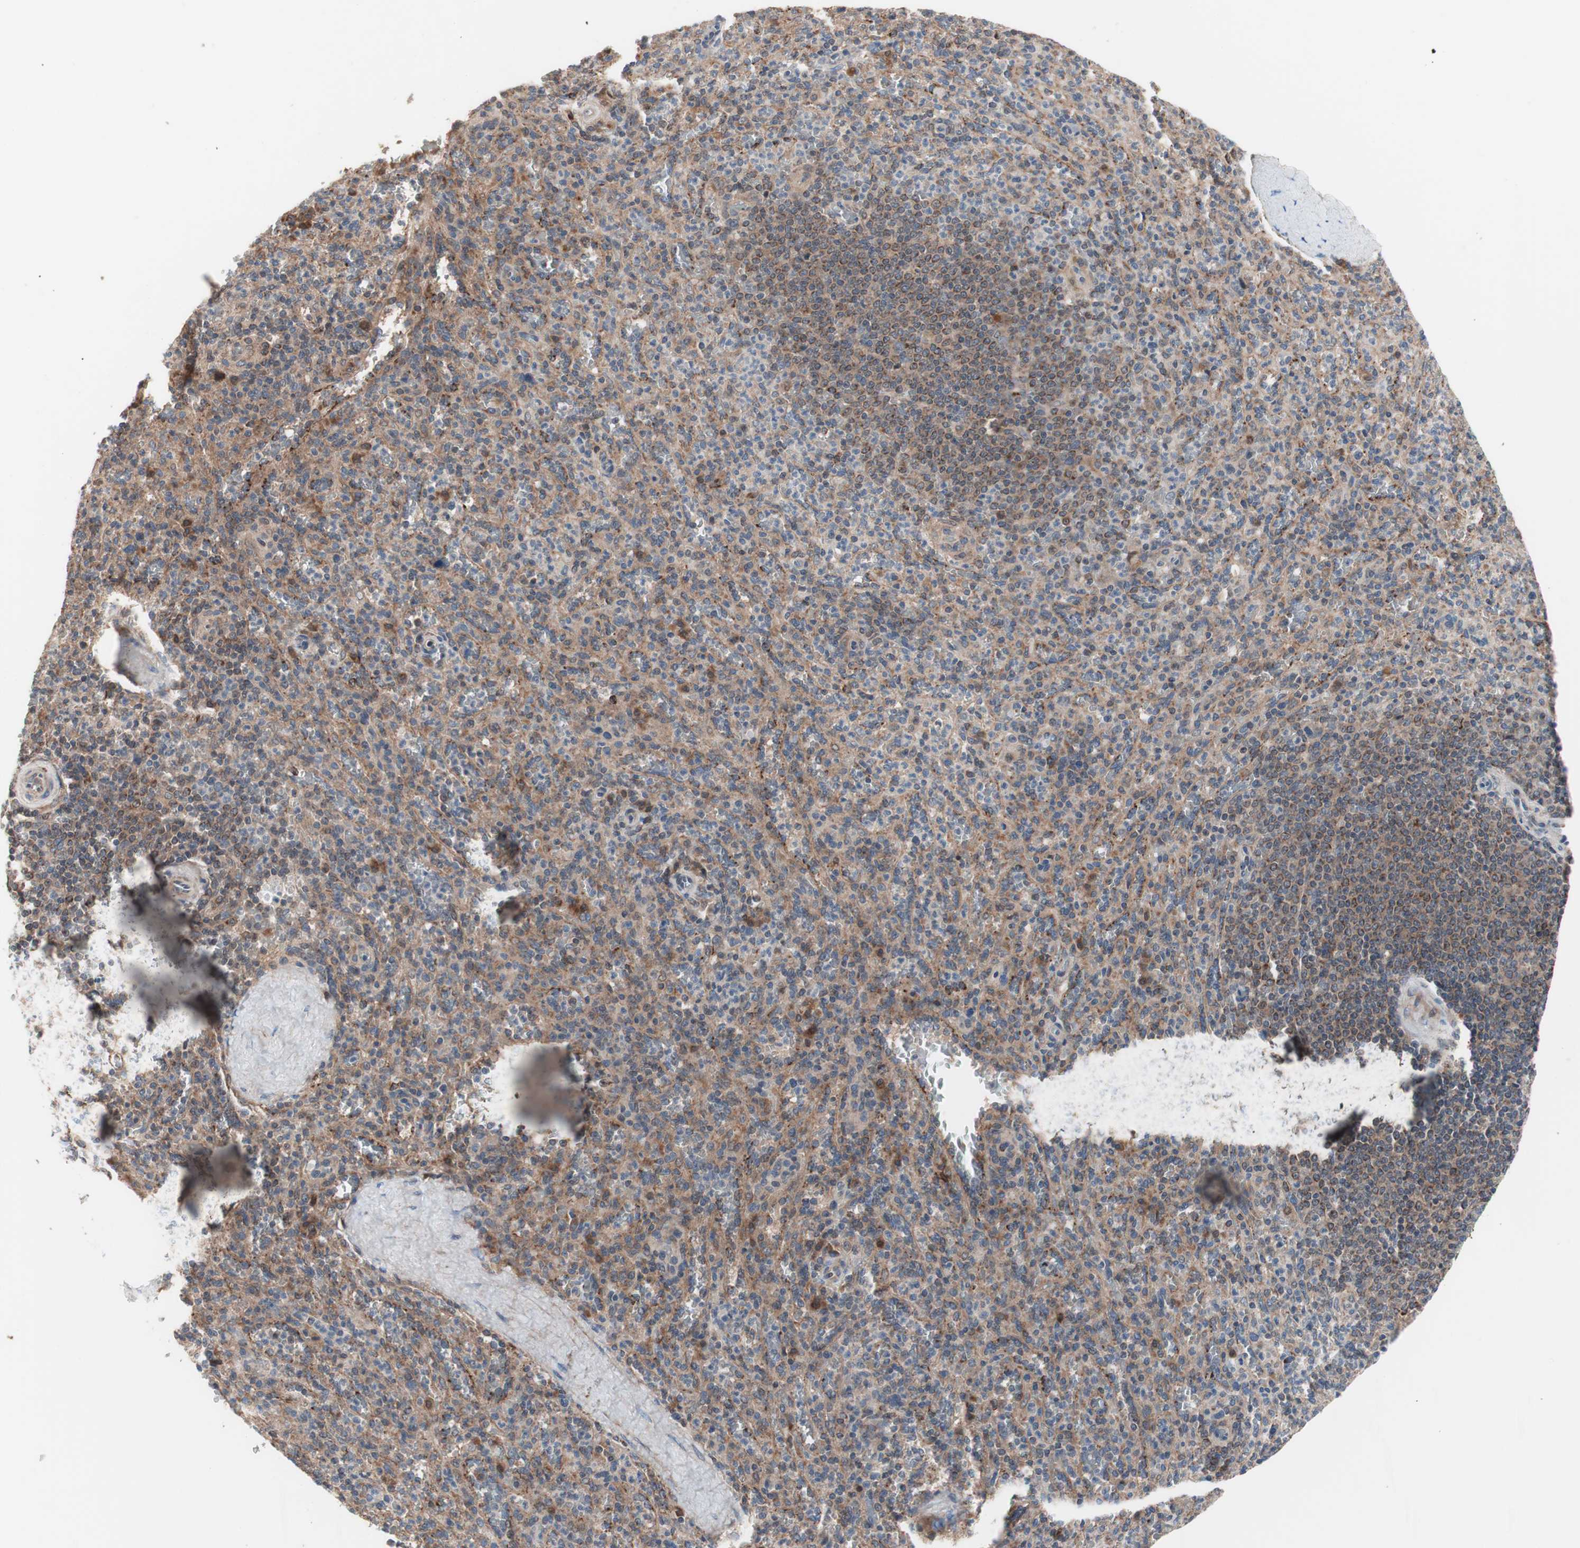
{"staining": {"intensity": "moderate", "quantity": "25%-75%", "location": "cytoplasmic/membranous"}, "tissue": "spleen", "cell_type": "Cells in red pulp", "image_type": "normal", "snomed": [{"axis": "morphology", "description": "Normal tissue, NOS"}, {"axis": "topography", "description": "Spleen"}], "caption": "Spleen stained with DAB immunohistochemistry (IHC) shows medium levels of moderate cytoplasmic/membranous staining in approximately 25%-75% of cells in red pulp.", "gene": "HMBS", "patient": {"sex": "male", "age": 36}}